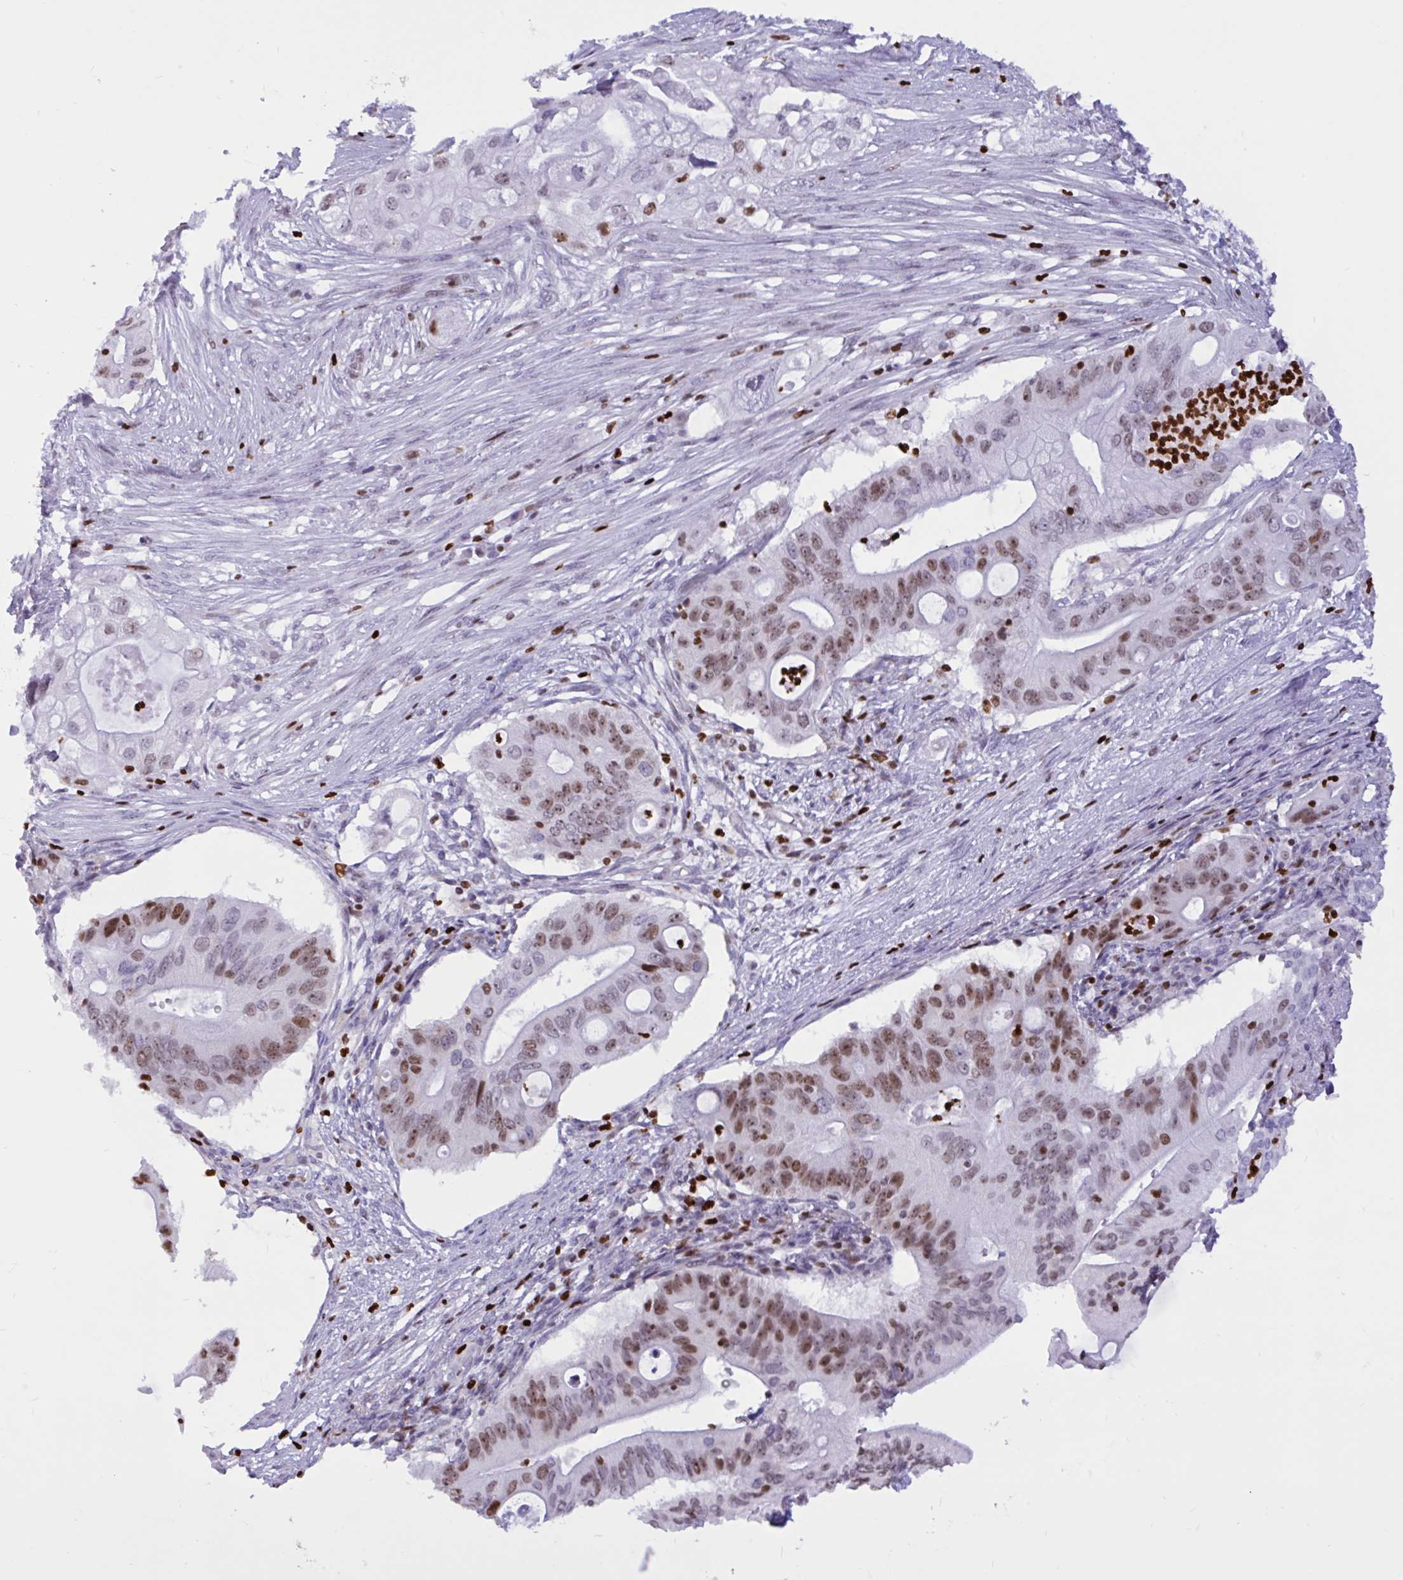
{"staining": {"intensity": "moderate", "quantity": "25%-75%", "location": "nuclear"}, "tissue": "pancreatic cancer", "cell_type": "Tumor cells", "image_type": "cancer", "snomed": [{"axis": "morphology", "description": "Adenocarcinoma, NOS"}, {"axis": "topography", "description": "Pancreas"}], "caption": "Immunohistochemistry (IHC) staining of pancreatic cancer, which reveals medium levels of moderate nuclear positivity in approximately 25%-75% of tumor cells indicating moderate nuclear protein positivity. The staining was performed using DAB (brown) for protein detection and nuclei were counterstained in hematoxylin (blue).", "gene": "HMGB2", "patient": {"sex": "female", "age": 72}}